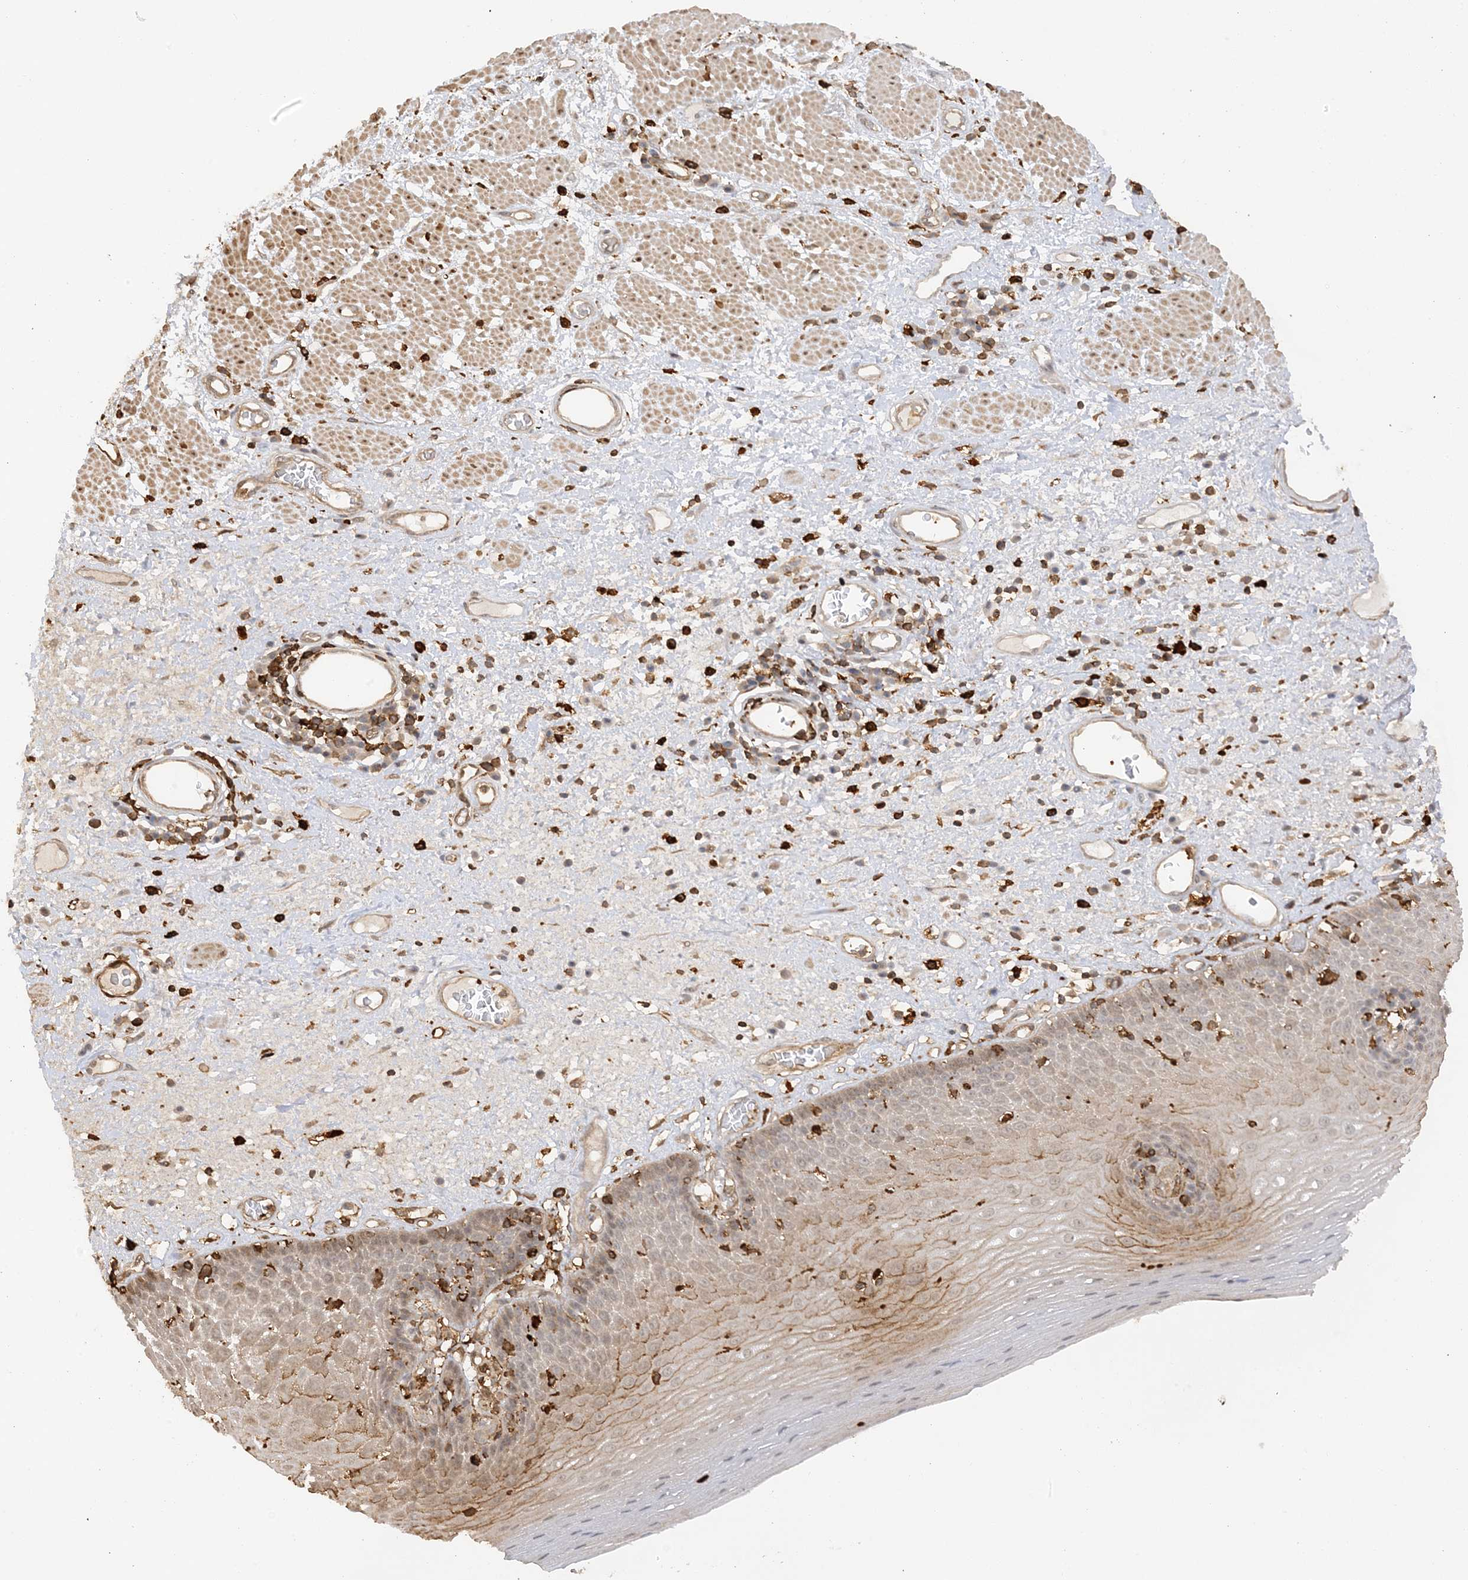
{"staining": {"intensity": "moderate", "quantity": "25%-75%", "location": "cytoplasmic/membranous"}, "tissue": "esophagus", "cell_type": "Squamous epithelial cells", "image_type": "normal", "snomed": [{"axis": "morphology", "description": "Normal tissue, NOS"}, {"axis": "morphology", "description": "Adenocarcinoma, NOS"}, {"axis": "topography", "description": "Esophagus"}], "caption": "Immunohistochemical staining of benign human esophagus shows 25%-75% levels of moderate cytoplasmic/membranous protein expression in about 25%-75% of squamous epithelial cells.", "gene": "PHACTR2", "patient": {"sex": "male", "age": 62}}